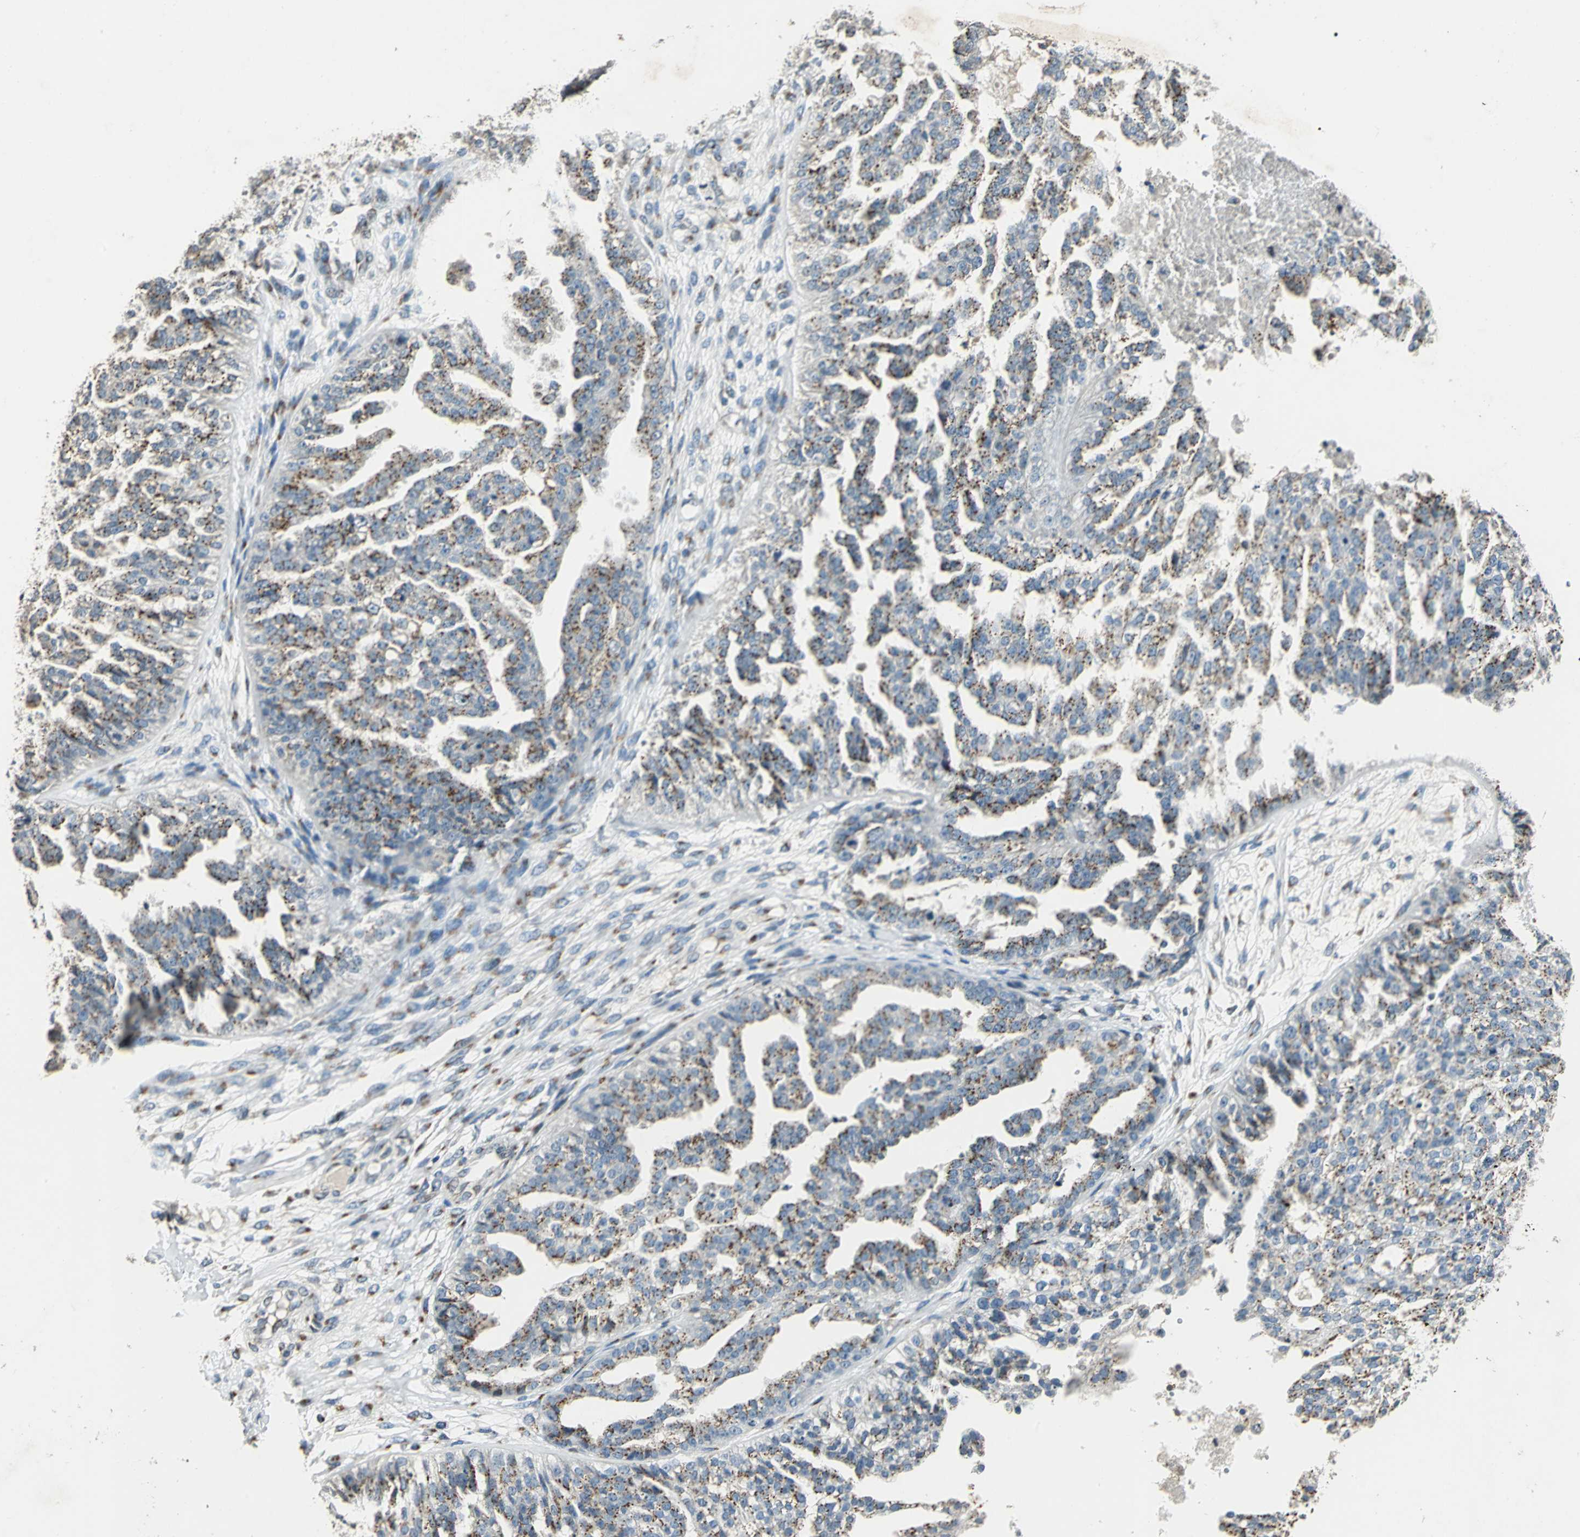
{"staining": {"intensity": "weak", "quantity": "25%-75%", "location": "cytoplasmic/membranous"}, "tissue": "ovarian cancer", "cell_type": "Tumor cells", "image_type": "cancer", "snomed": [{"axis": "morphology", "description": "Carcinoma, NOS"}, {"axis": "topography", "description": "Soft tissue"}, {"axis": "topography", "description": "Ovary"}], "caption": "Protein analysis of ovarian cancer tissue demonstrates weak cytoplasmic/membranous expression in approximately 25%-75% of tumor cells.", "gene": "TMEM115", "patient": {"sex": "female", "age": 54}}